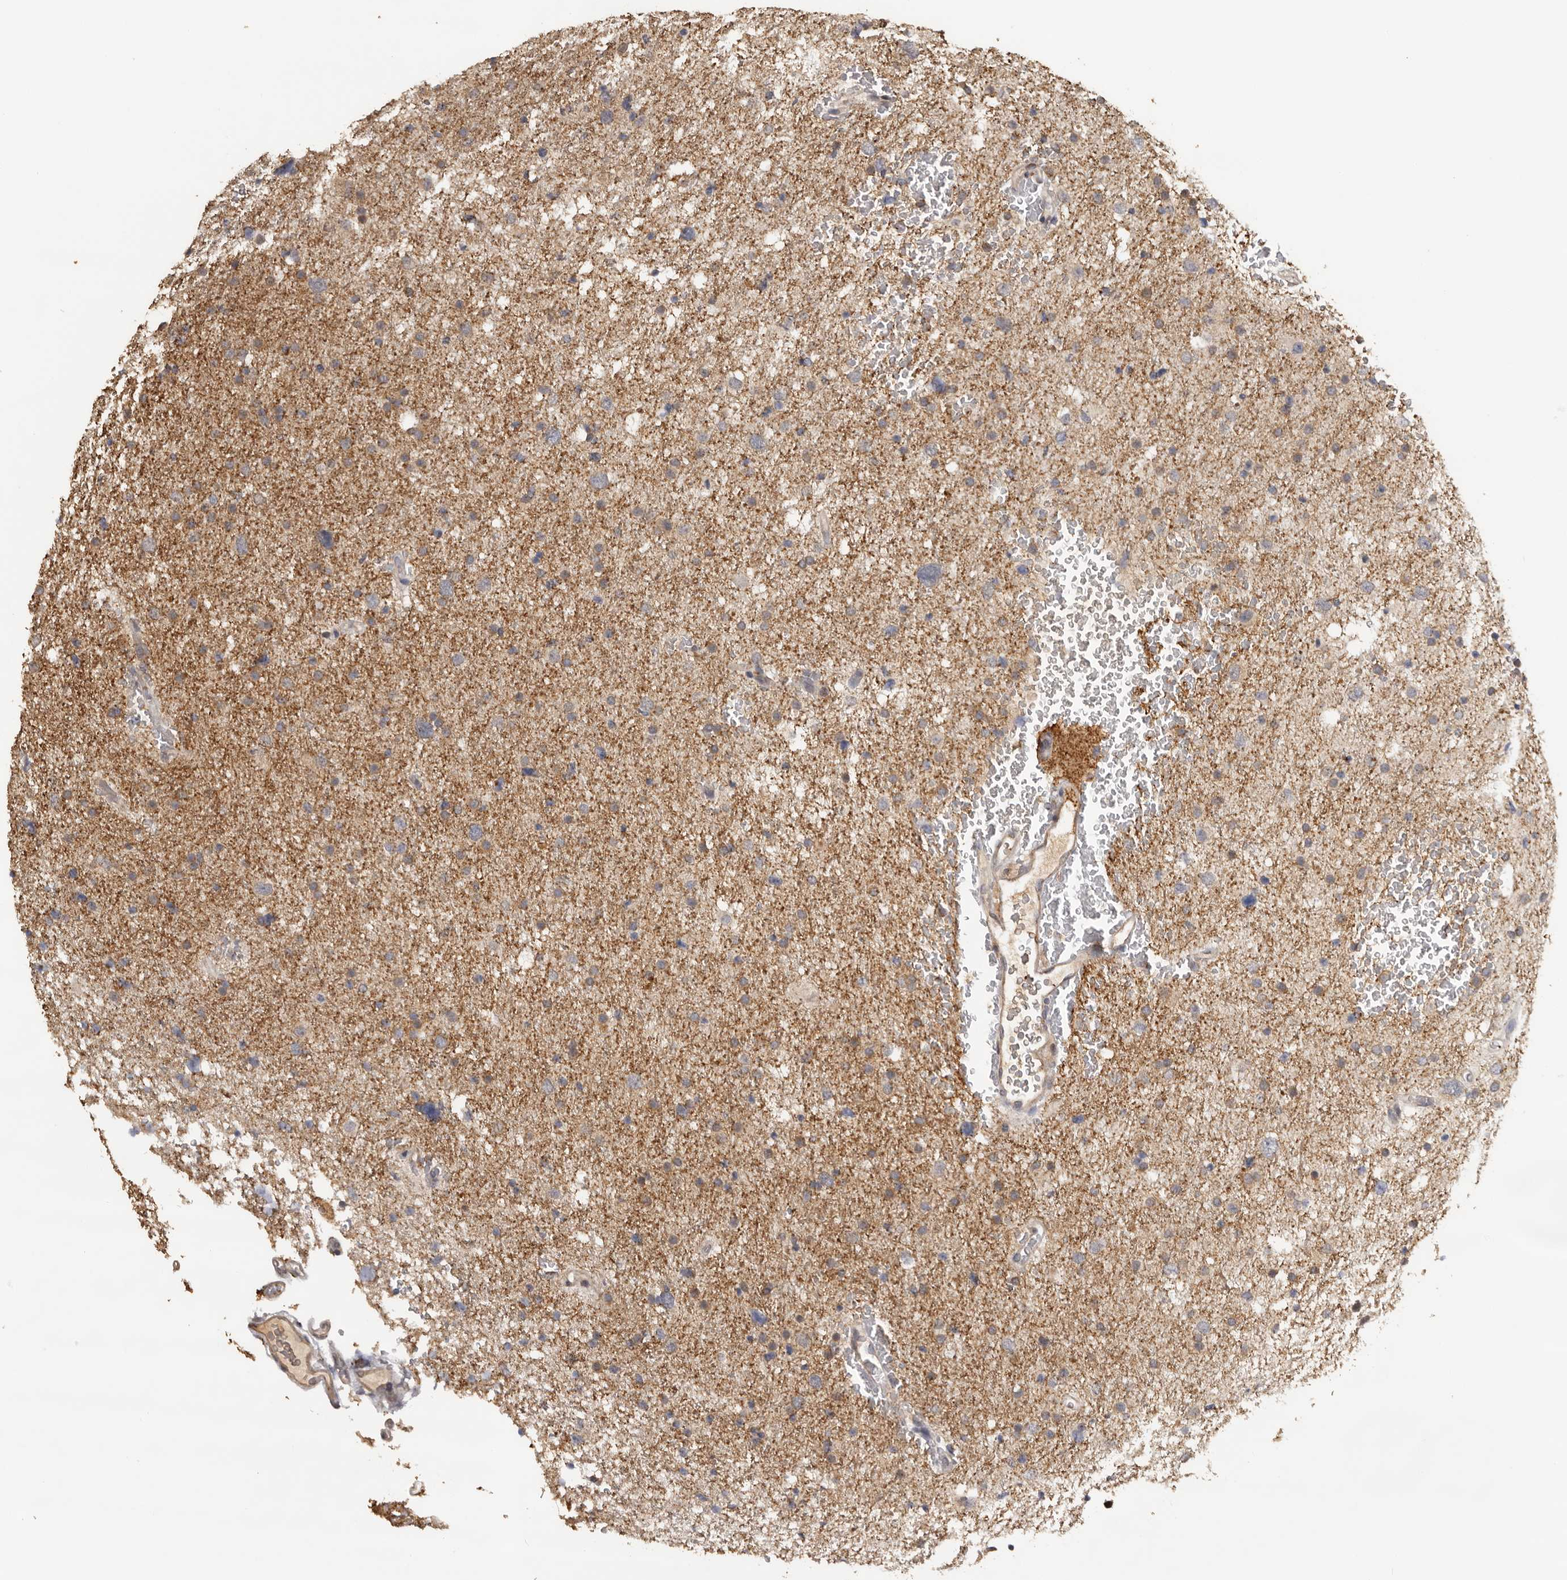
{"staining": {"intensity": "weak", "quantity": ">75%", "location": "cytoplasmic/membranous"}, "tissue": "glioma", "cell_type": "Tumor cells", "image_type": "cancer", "snomed": [{"axis": "morphology", "description": "Glioma, malignant, Low grade"}, {"axis": "topography", "description": "Brain"}], "caption": "Tumor cells display low levels of weak cytoplasmic/membranous positivity in about >75% of cells in glioma. (DAB IHC with brightfield microscopy, high magnification).", "gene": "KIF2B", "patient": {"sex": "female", "age": 37}}